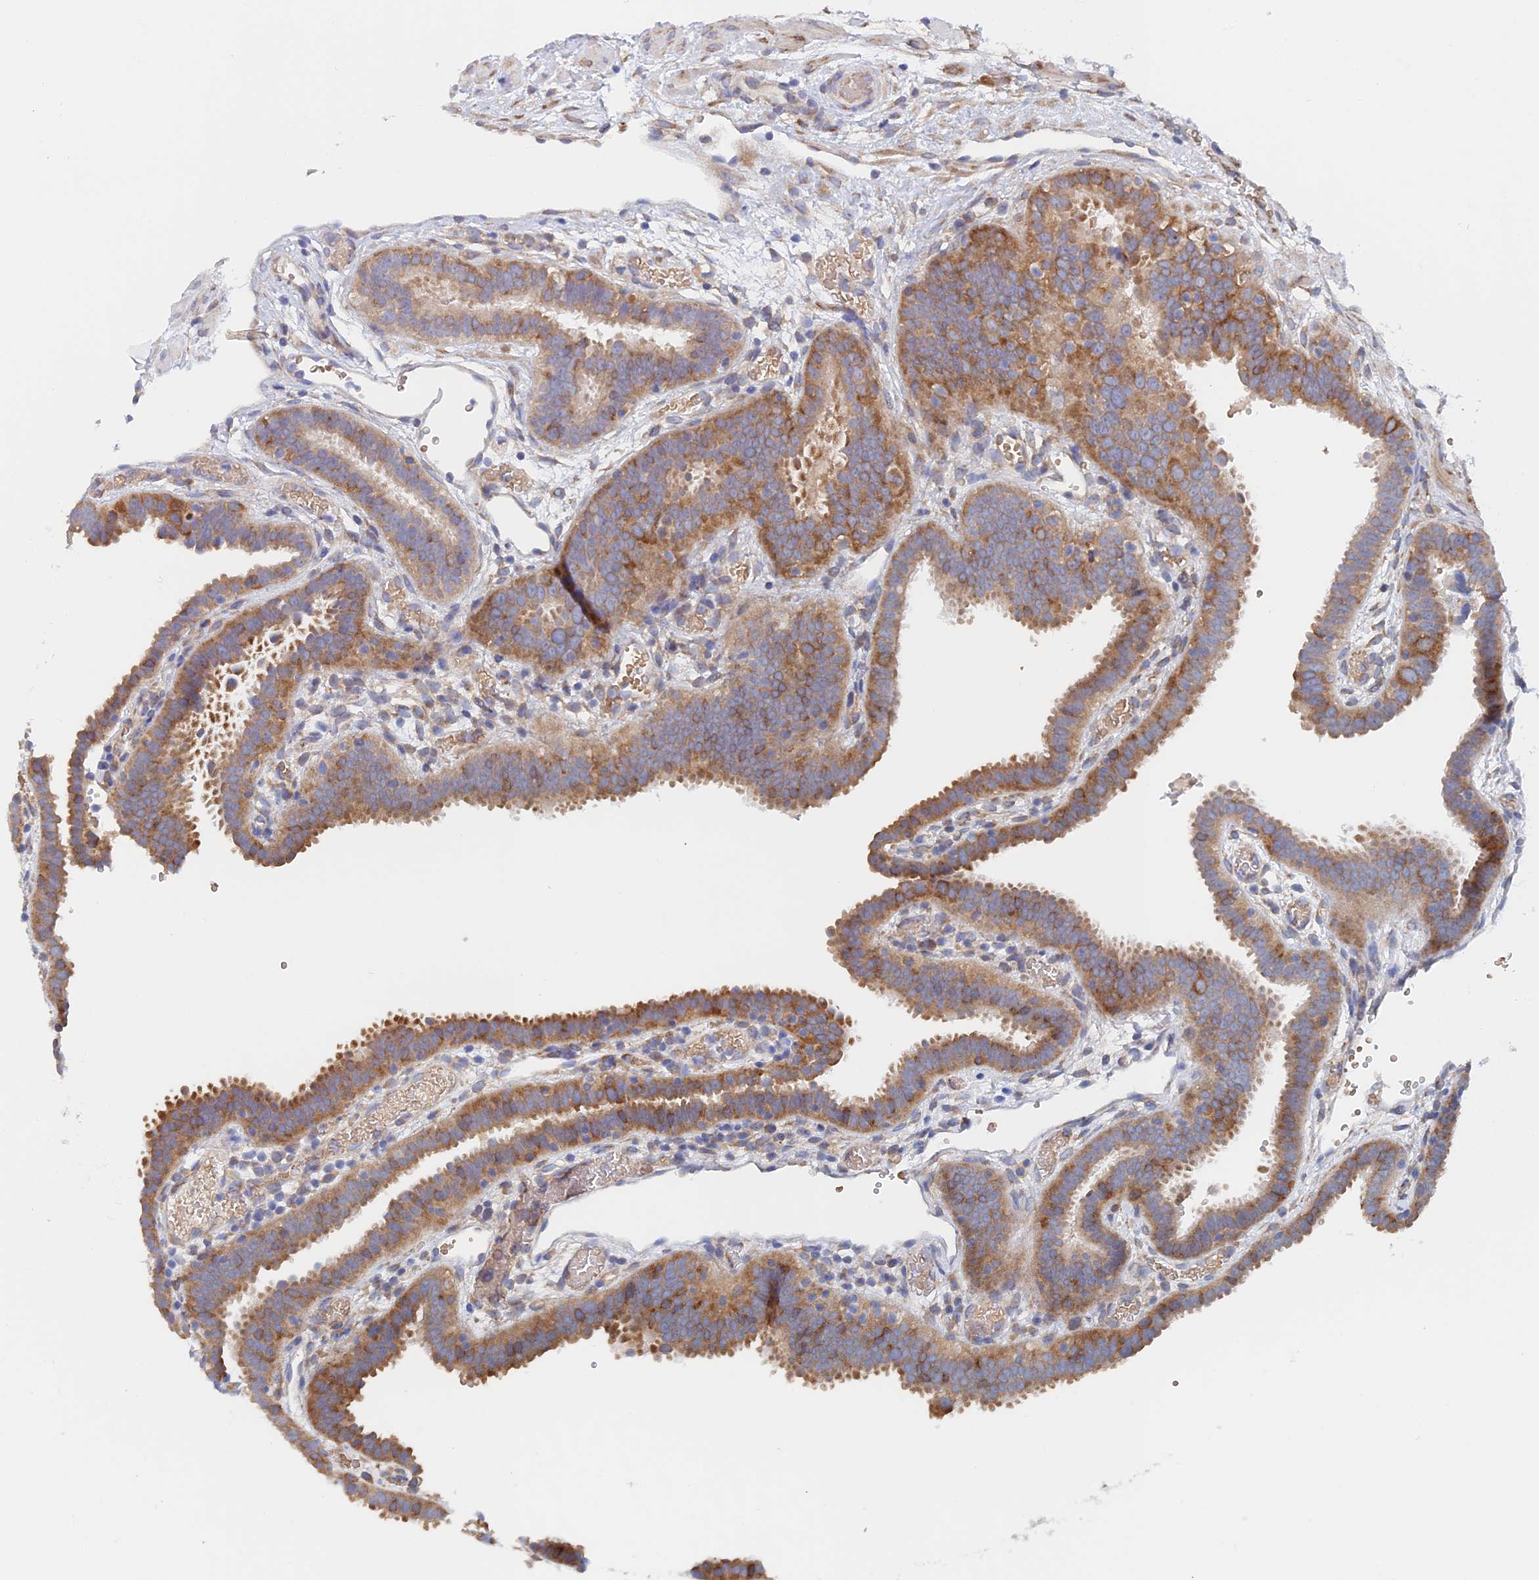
{"staining": {"intensity": "strong", "quantity": "25%-75%", "location": "cytoplasmic/membranous"}, "tissue": "fallopian tube", "cell_type": "Glandular cells", "image_type": "normal", "snomed": [{"axis": "morphology", "description": "Normal tissue, NOS"}, {"axis": "topography", "description": "Fallopian tube"}], "caption": "IHC image of unremarkable fallopian tube: human fallopian tube stained using IHC exhibits high levels of strong protein expression localized specifically in the cytoplasmic/membranous of glandular cells, appearing as a cytoplasmic/membranous brown color.", "gene": "ELOF1", "patient": {"sex": "female", "age": 37}}